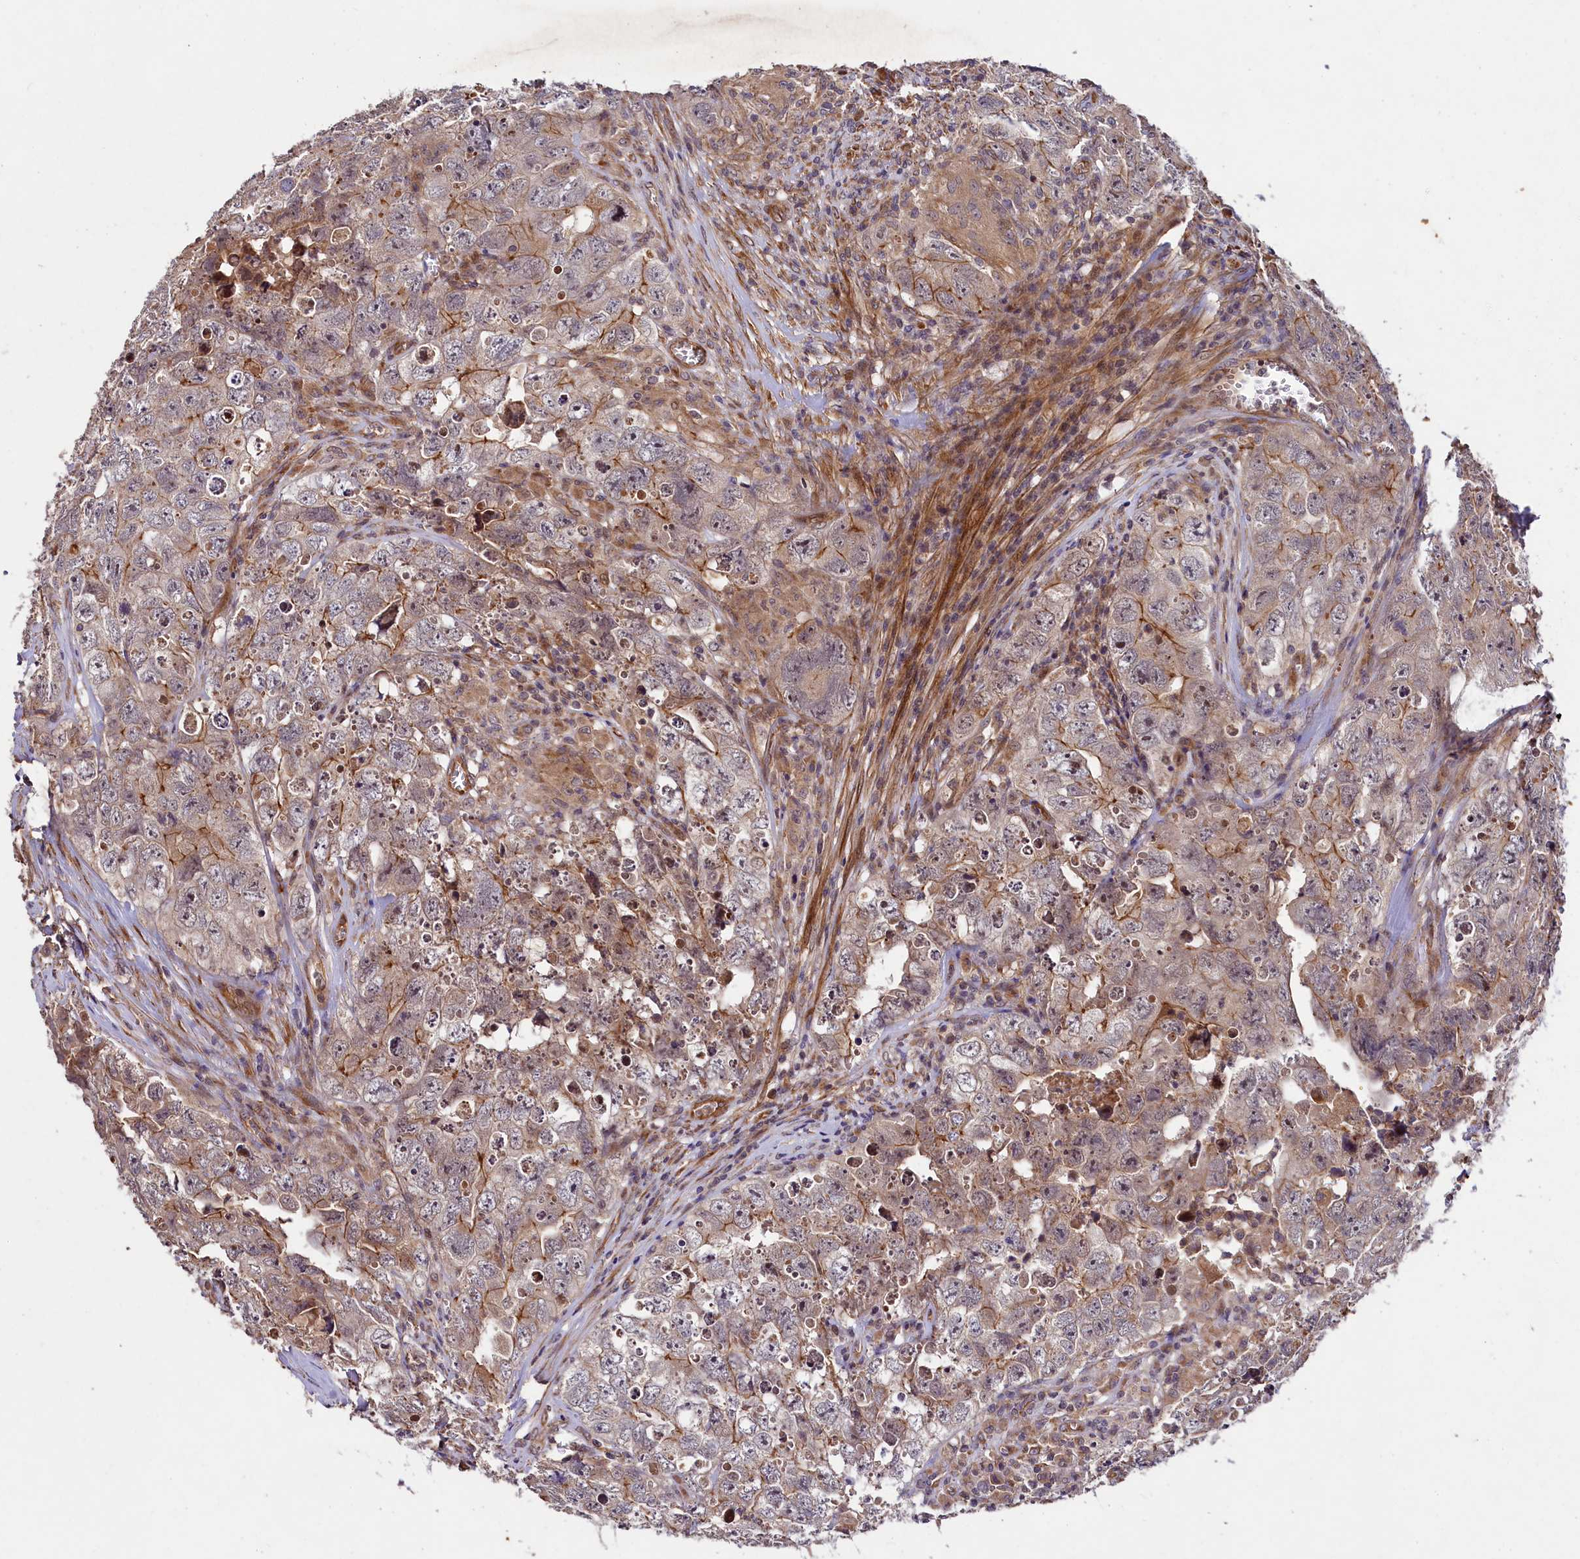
{"staining": {"intensity": "moderate", "quantity": "<25%", "location": "cytoplasmic/membranous"}, "tissue": "testis cancer", "cell_type": "Tumor cells", "image_type": "cancer", "snomed": [{"axis": "morphology", "description": "Seminoma, NOS"}, {"axis": "morphology", "description": "Carcinoma, Embryonal, NOS"}, {"axis": "topography", "description": "Testis"}], "caption": "DAB immunohistochemical staining of human testis cancer shows moderate cytoplasmic/membranous protein positivity in approximately <25% of tumor cells.", "gene": "CCDC102A", "patient": {"sex": "male", "age": 43}}